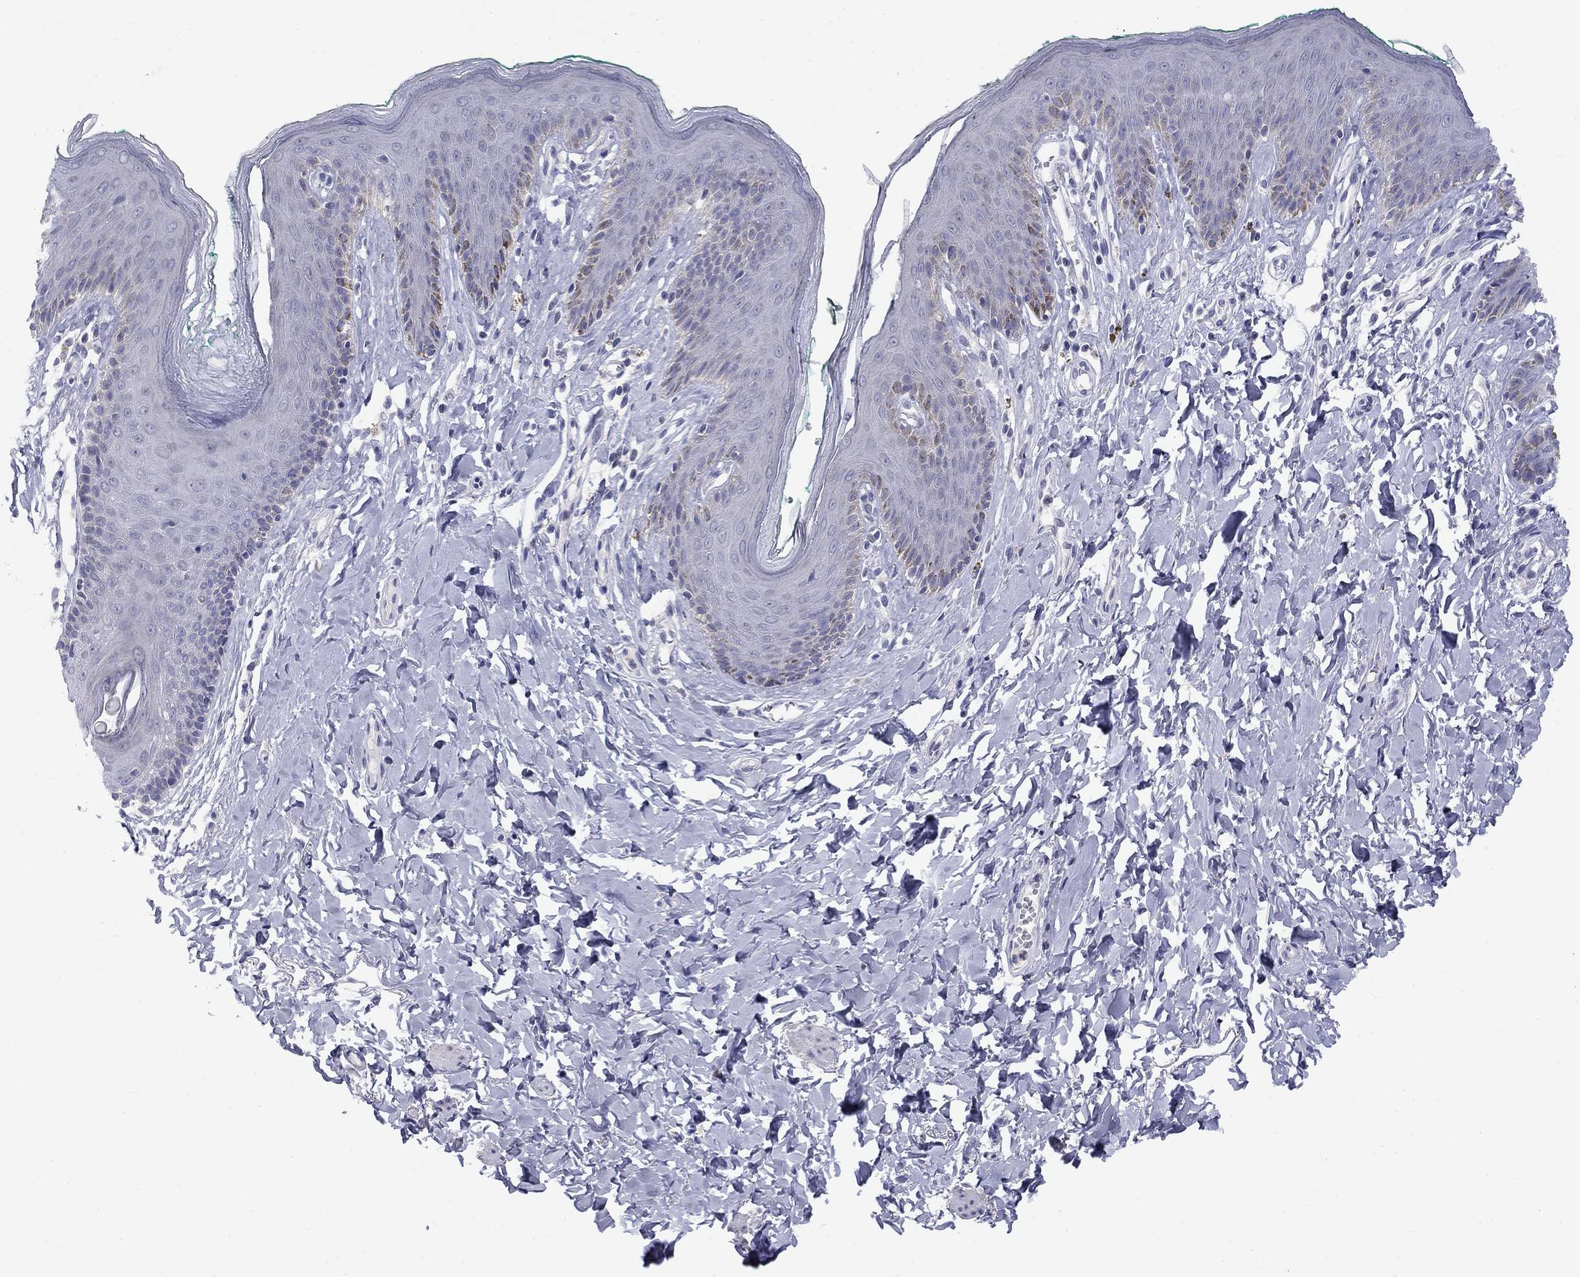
{"staining": {"intensity": "negative", "quantity": "none", "location": "none"}, "tissue": "skin", "cell_type": "Epidermal cells", "image_type": "normal", "snomed": [{"axis": "morphology", "description": "Normal tissue, NOS"}, {"axis": "topography", "description": "Vulva"}], "caption": "Epidermal cells show no significant staining in normal skin. The staining is performed using DAB (3,3'-diaminobenzidine) brown chromogen with nuclei counter-stained in using hematoxylin.", "gene": "CACNA1A", "patient": {"sex": "female", "age": 66}}